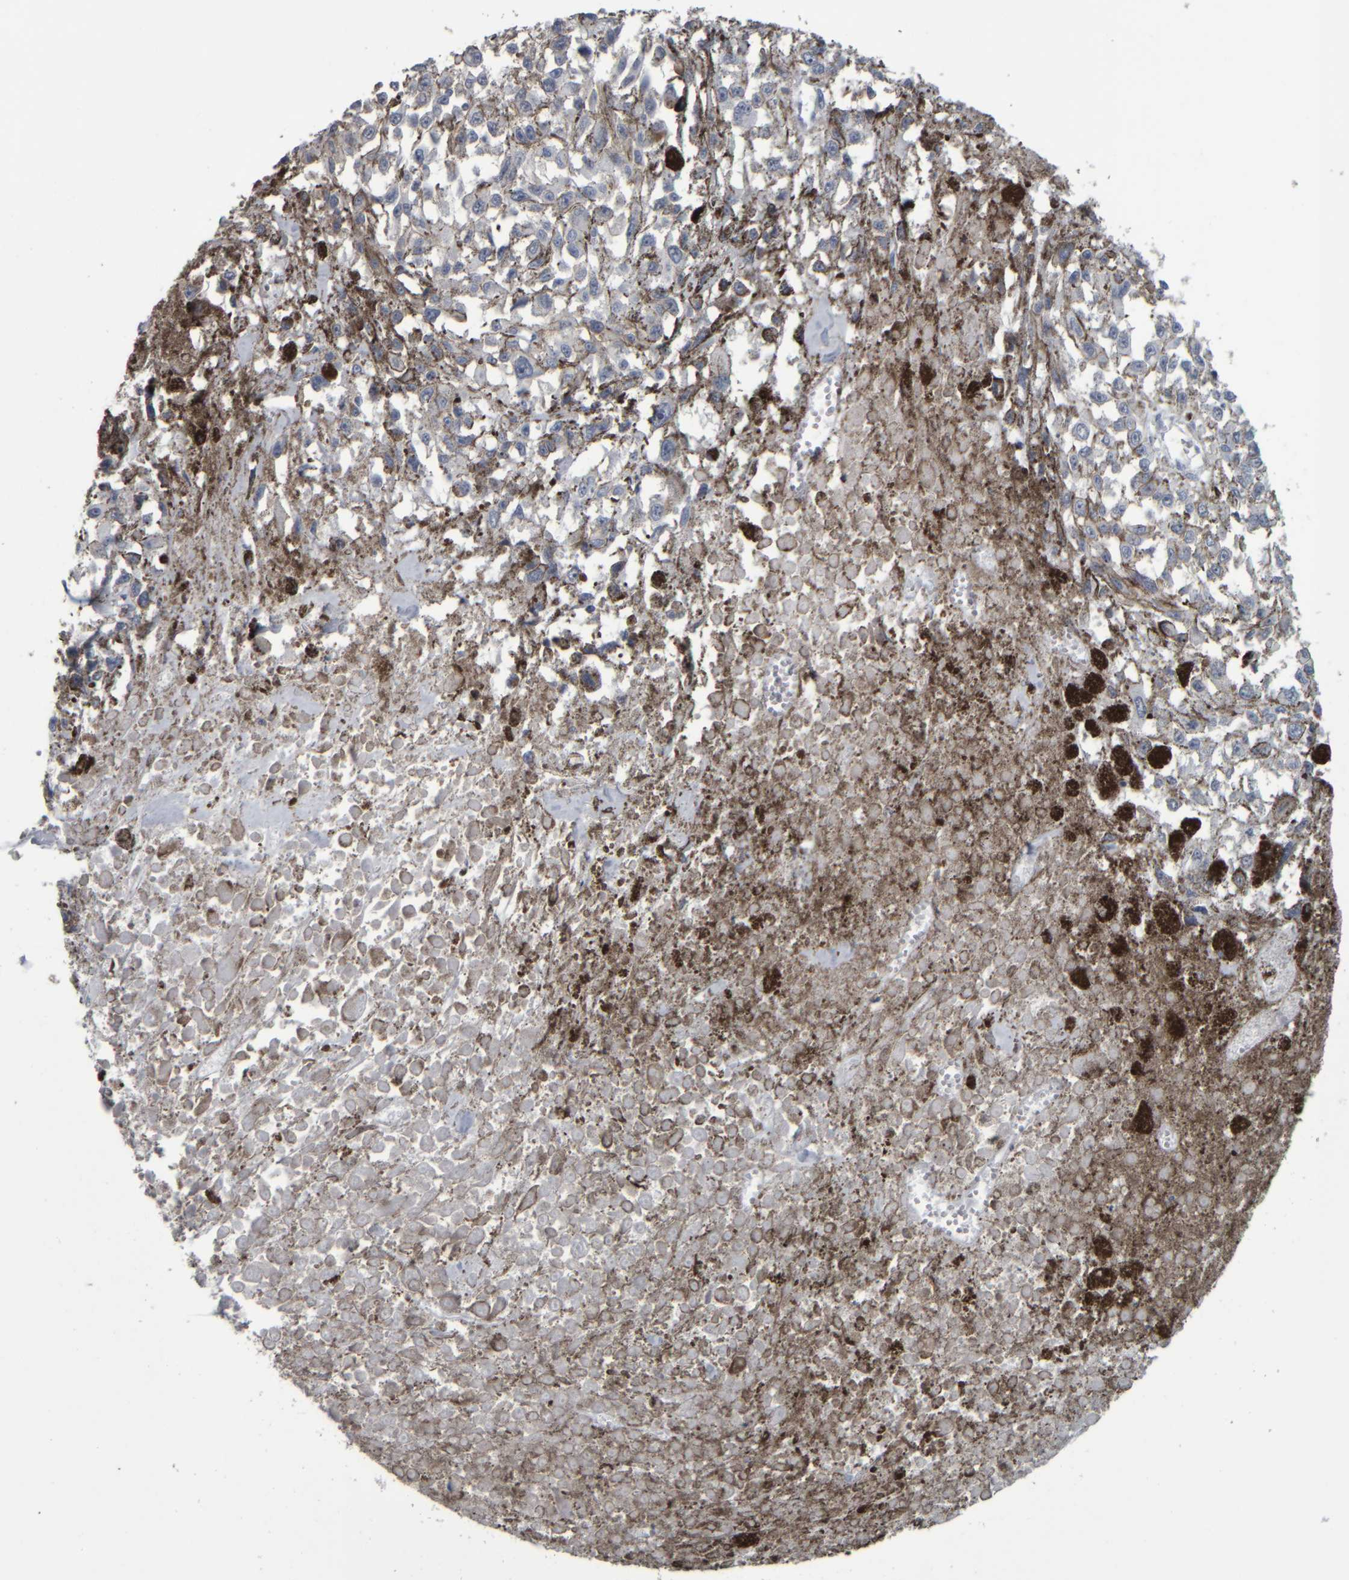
{"staining": {"intensity": "negative", "quantity": "none", "location": "none"}, "tissue": "melanoma", "cell_type": "Tumor cells", "image_type": "cancer", "snomed": [{"axis": "morphology", "description": "Malignant melanoma, Metastatic site"}, {"axis": "topography", "description": "Lymph node"}], "caption": "Immunohistochemistry (IHC) photomicrograph of human melanoma stained for a protein (brown), which reveals no staining in tumor cells.", "gene": "CAVIN4", "patient": {"sex": "male", "age": 59}}